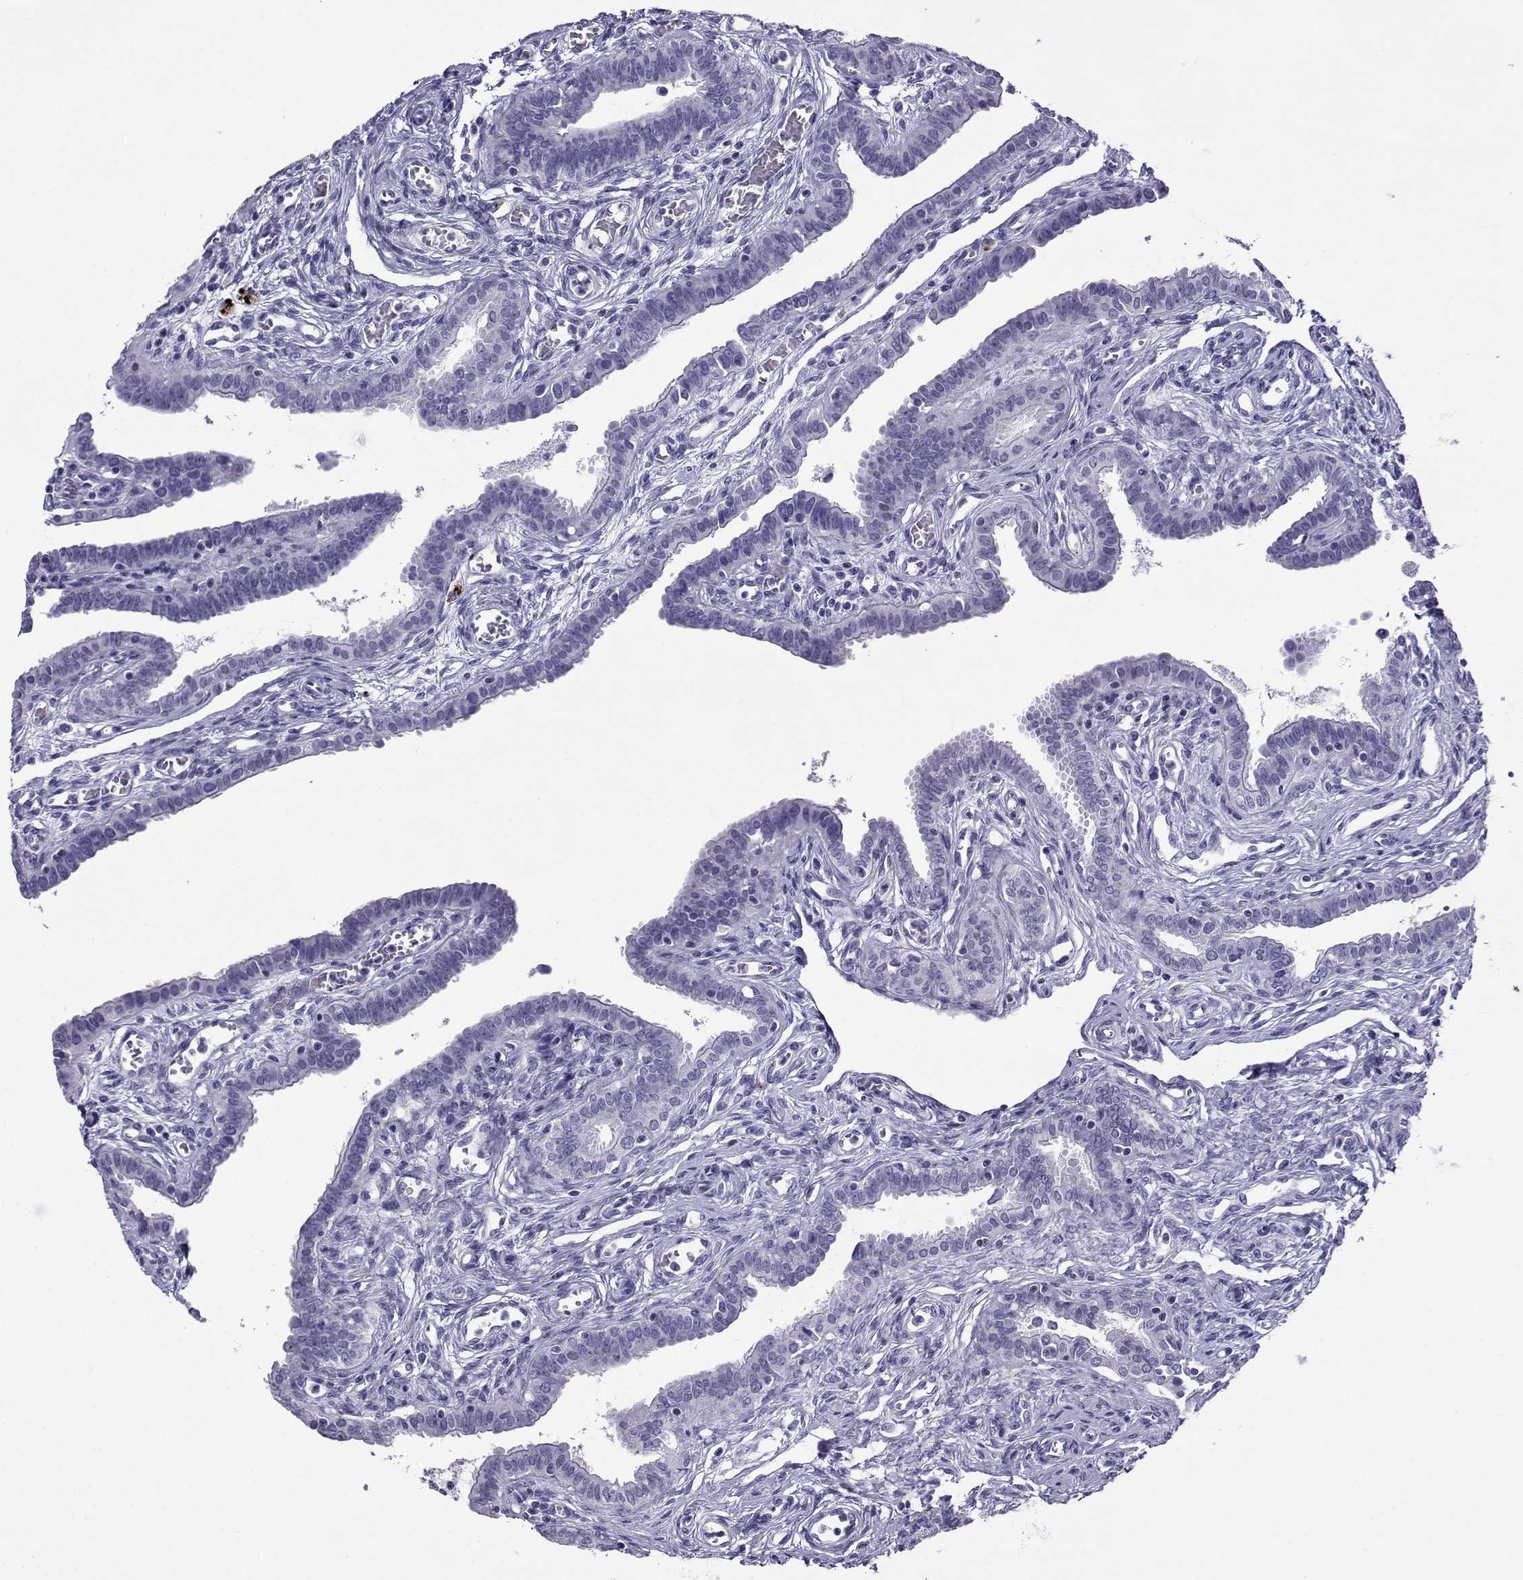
{"staining": {"intensity": "negative", "quantity": "none", "location": "none"}, "tissue": "fallopian tube", "cell_type": "Glandular cells", "image_type": "normal", "snomed": [{"axis": "morphology", "description": "Normal tissue, NOS"}, {"axis": "morphology", "description": "Carcinoma, endometroid"}, {"axis": "topography", "description": "Fallopian tube"}, {"axis": "topography", "description": "Ovary"}], "caption": "Immunohistochemistry image of benign human fallopian tube stained for a protein (brown), which reveals no expression in glandular cells. (DAB (3,3'-diaminobenzidine) immunohistochemistry (IHC), high magnification).", "gene": "CRYBB1", "patient": {"sex": "female", "age": 42}}